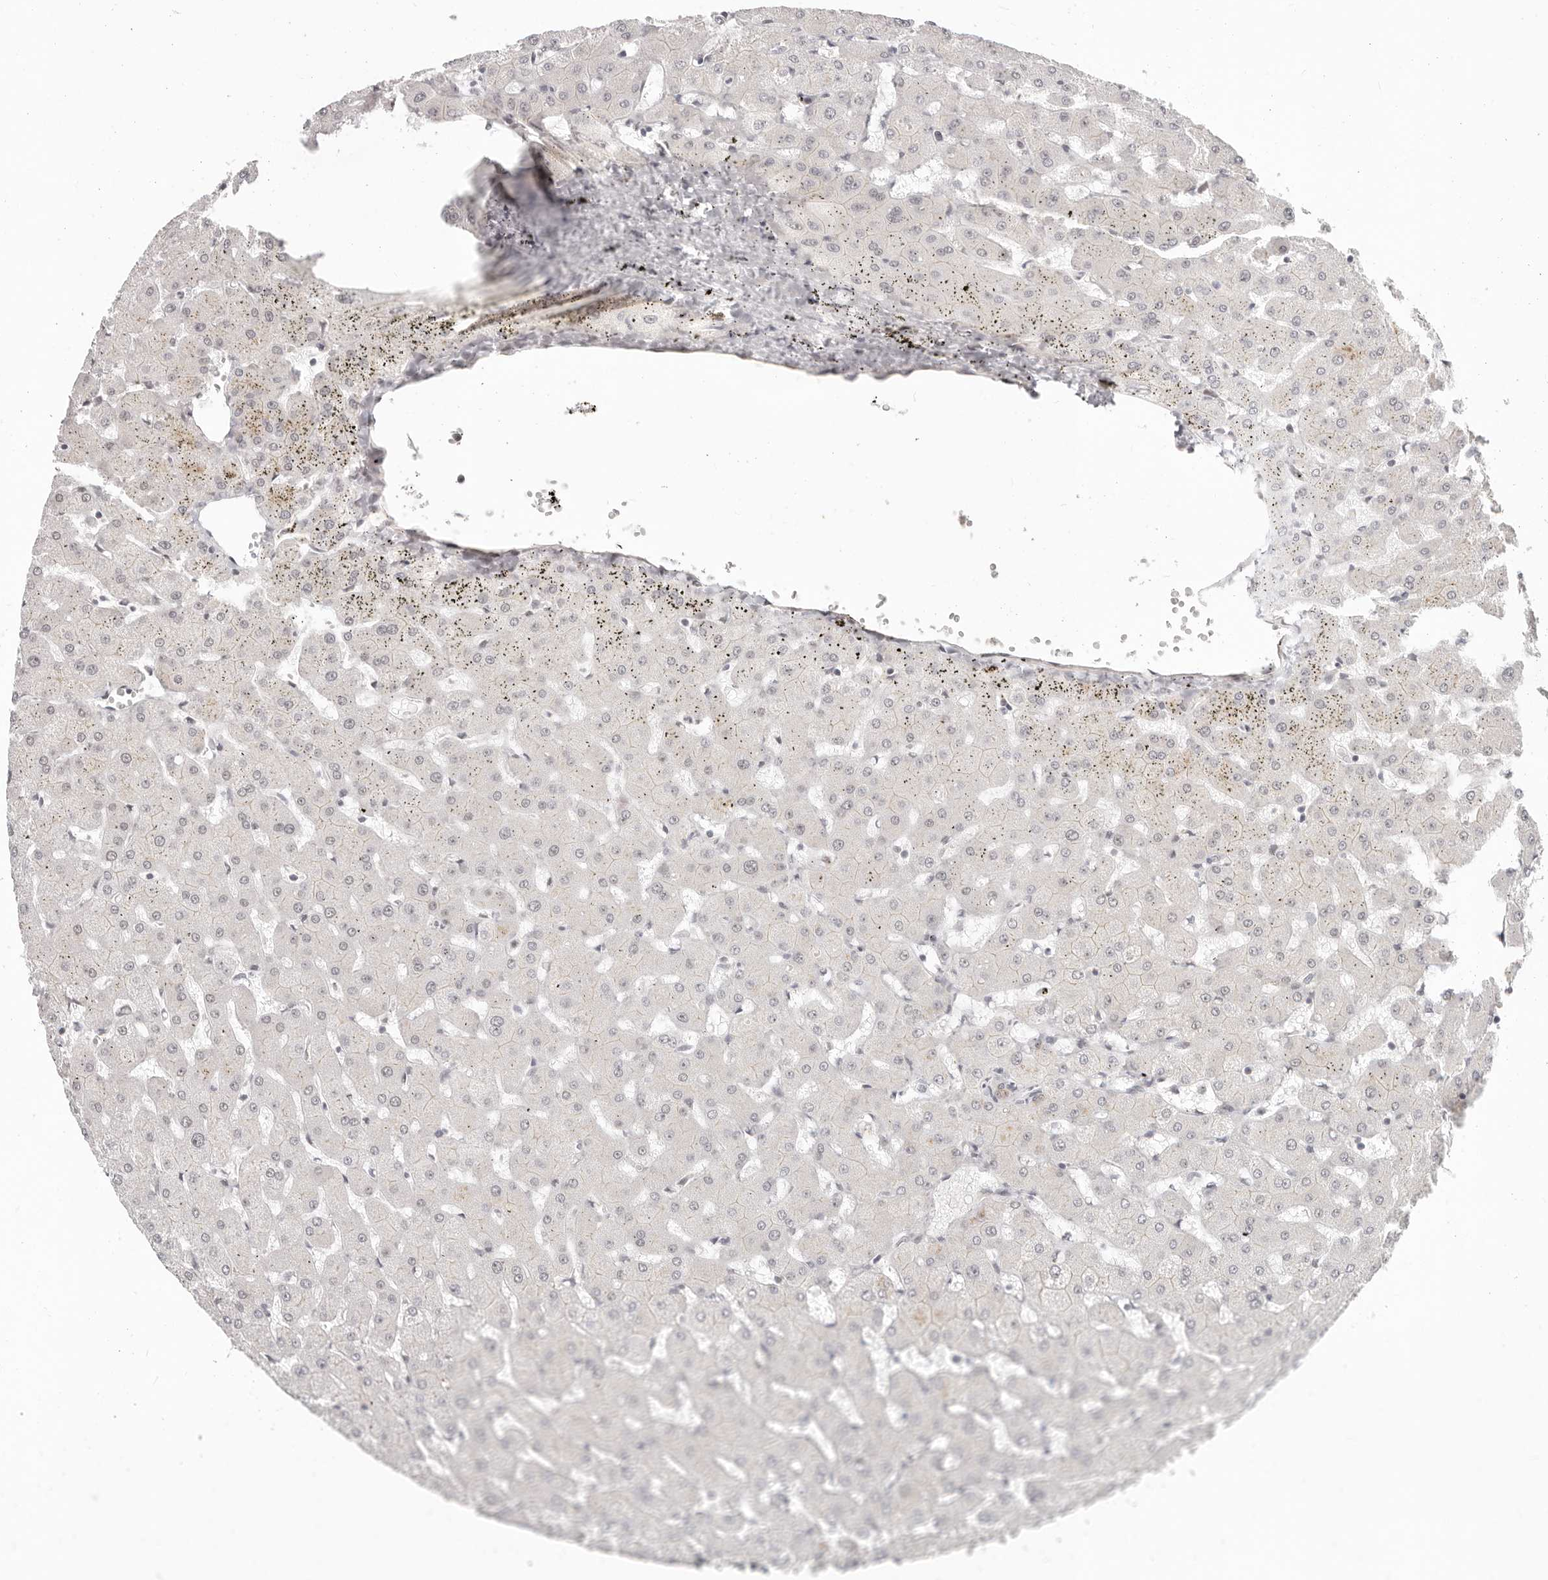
{"staining": {"intensity": "weak", "quantity": "<25%", "location": "nuclear"}, "tissue": "liver", "cell_type": "Cholangiocytes", "image_type": "normal", "snomed": [{"axis": "morphology", "description": "Normal tissue, NOS"}, {"axis": "topography", "description": "Liver"}], "caption": "Histopathology image shows no protein expression in cholangiocytes of normal liver. Brightfield microscopy of immunohistochemistry stained with DAB (brown) and hematoxylin (blue), captured at high magnification.", "gene": "RFC2", "patient": {"sex": "female", "age": 63}}